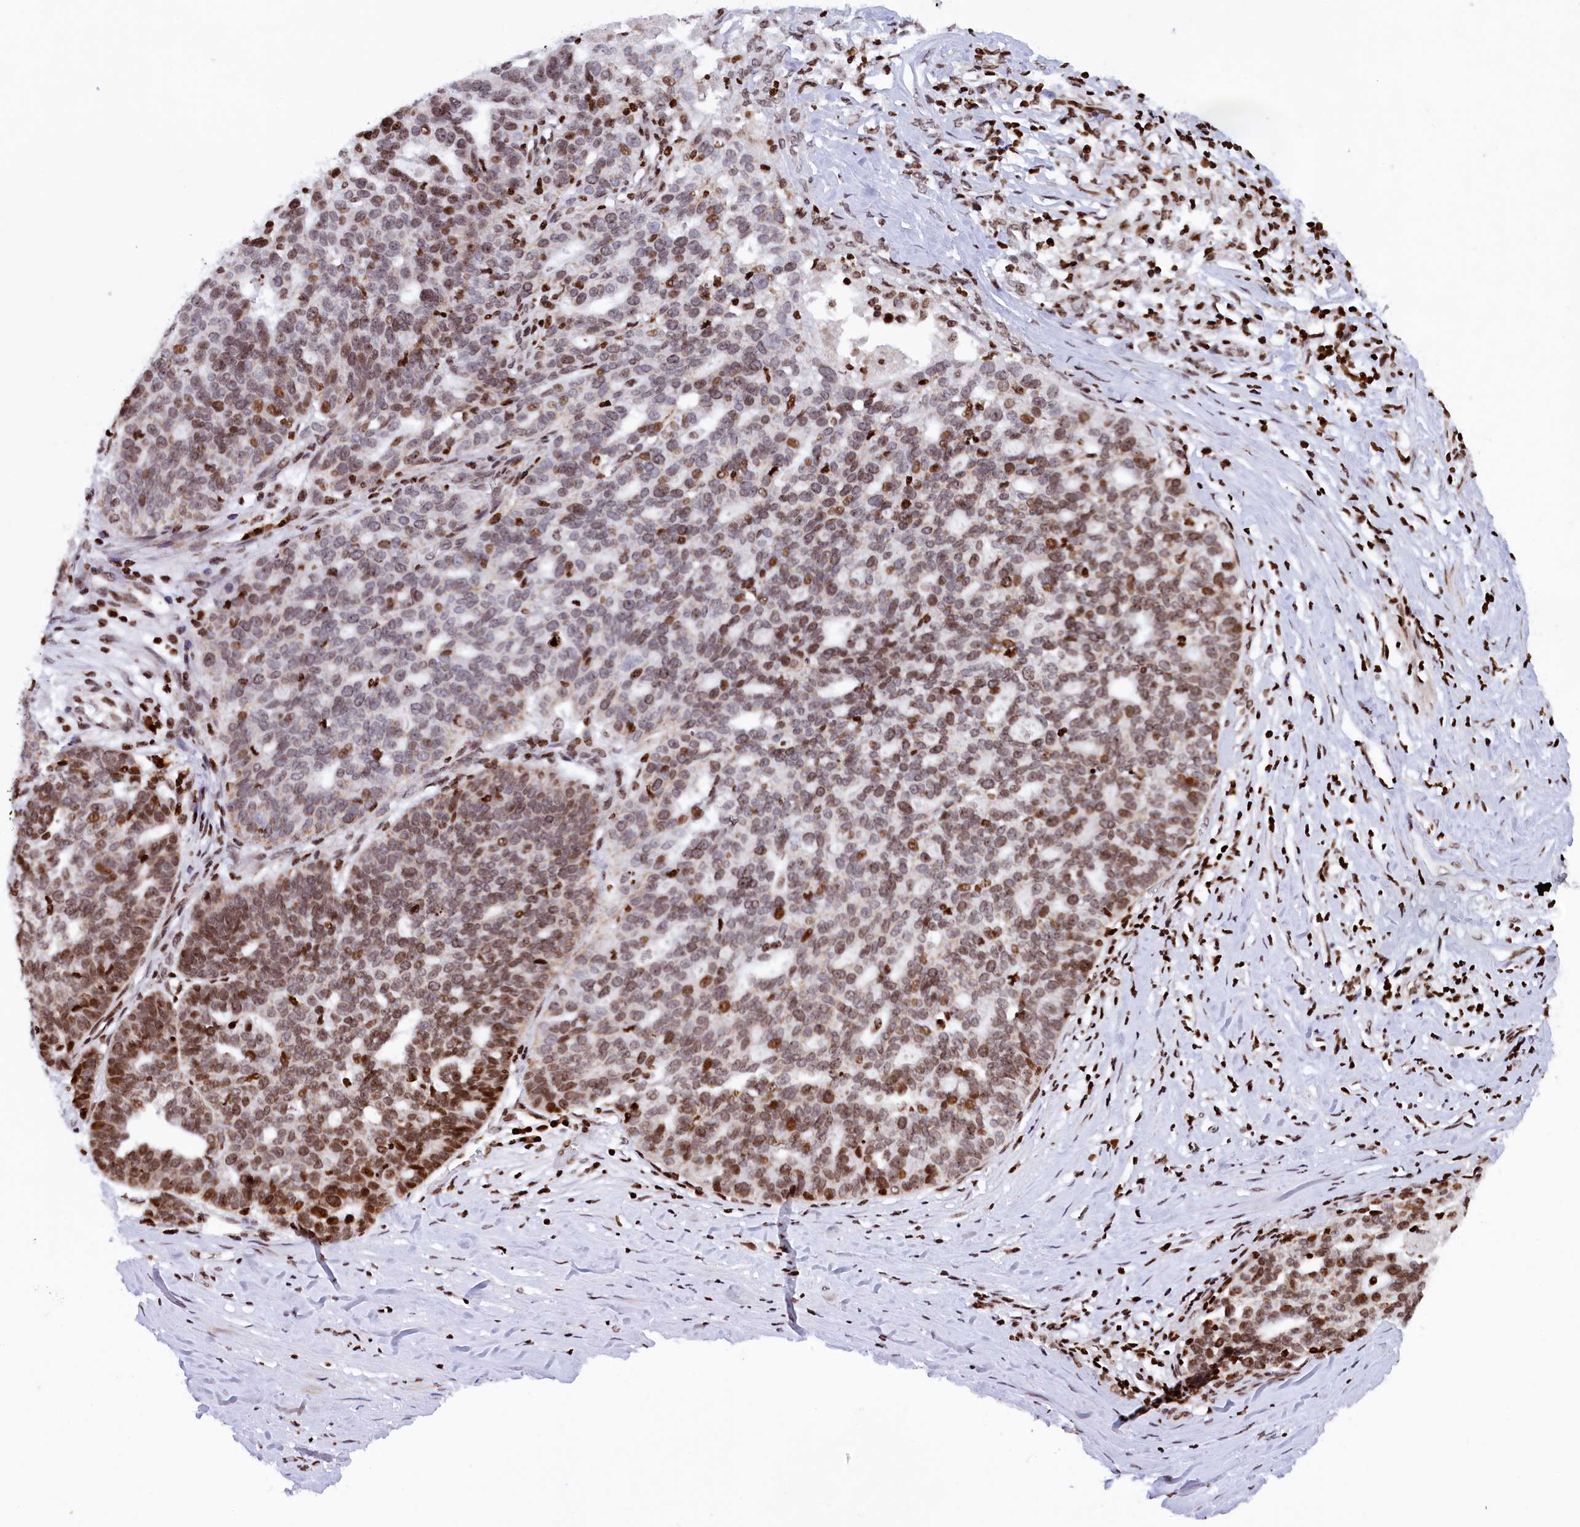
{"staining": {"intensity": "moderate", "quantity": "25%-75%", "location": "nuclear"}, "tissue": "ovarian cancer", "cell_type": "Tumor cells", "image_type": "cancer", "snomed": [{"axis": "morphology", "description": "Cystadenocarcinoma, serous, NOS"}, {"axis": "topography", "description": "Ovary"}], "caption": "Immunohistochemistry (IHC) staining of ovarian serous cystadenocarcinoma, which demonstrates medium levels of moderate nuclear staining in about 25%-75% of tumor cells indicating moderate nuclear protein expression. The staining was performed using DAB (brown) for protein detection and nuclei were counterstained in hematoxylin (blue).", "gene": "TIMM29", "patient": {"sex": "female", "age": 59}}